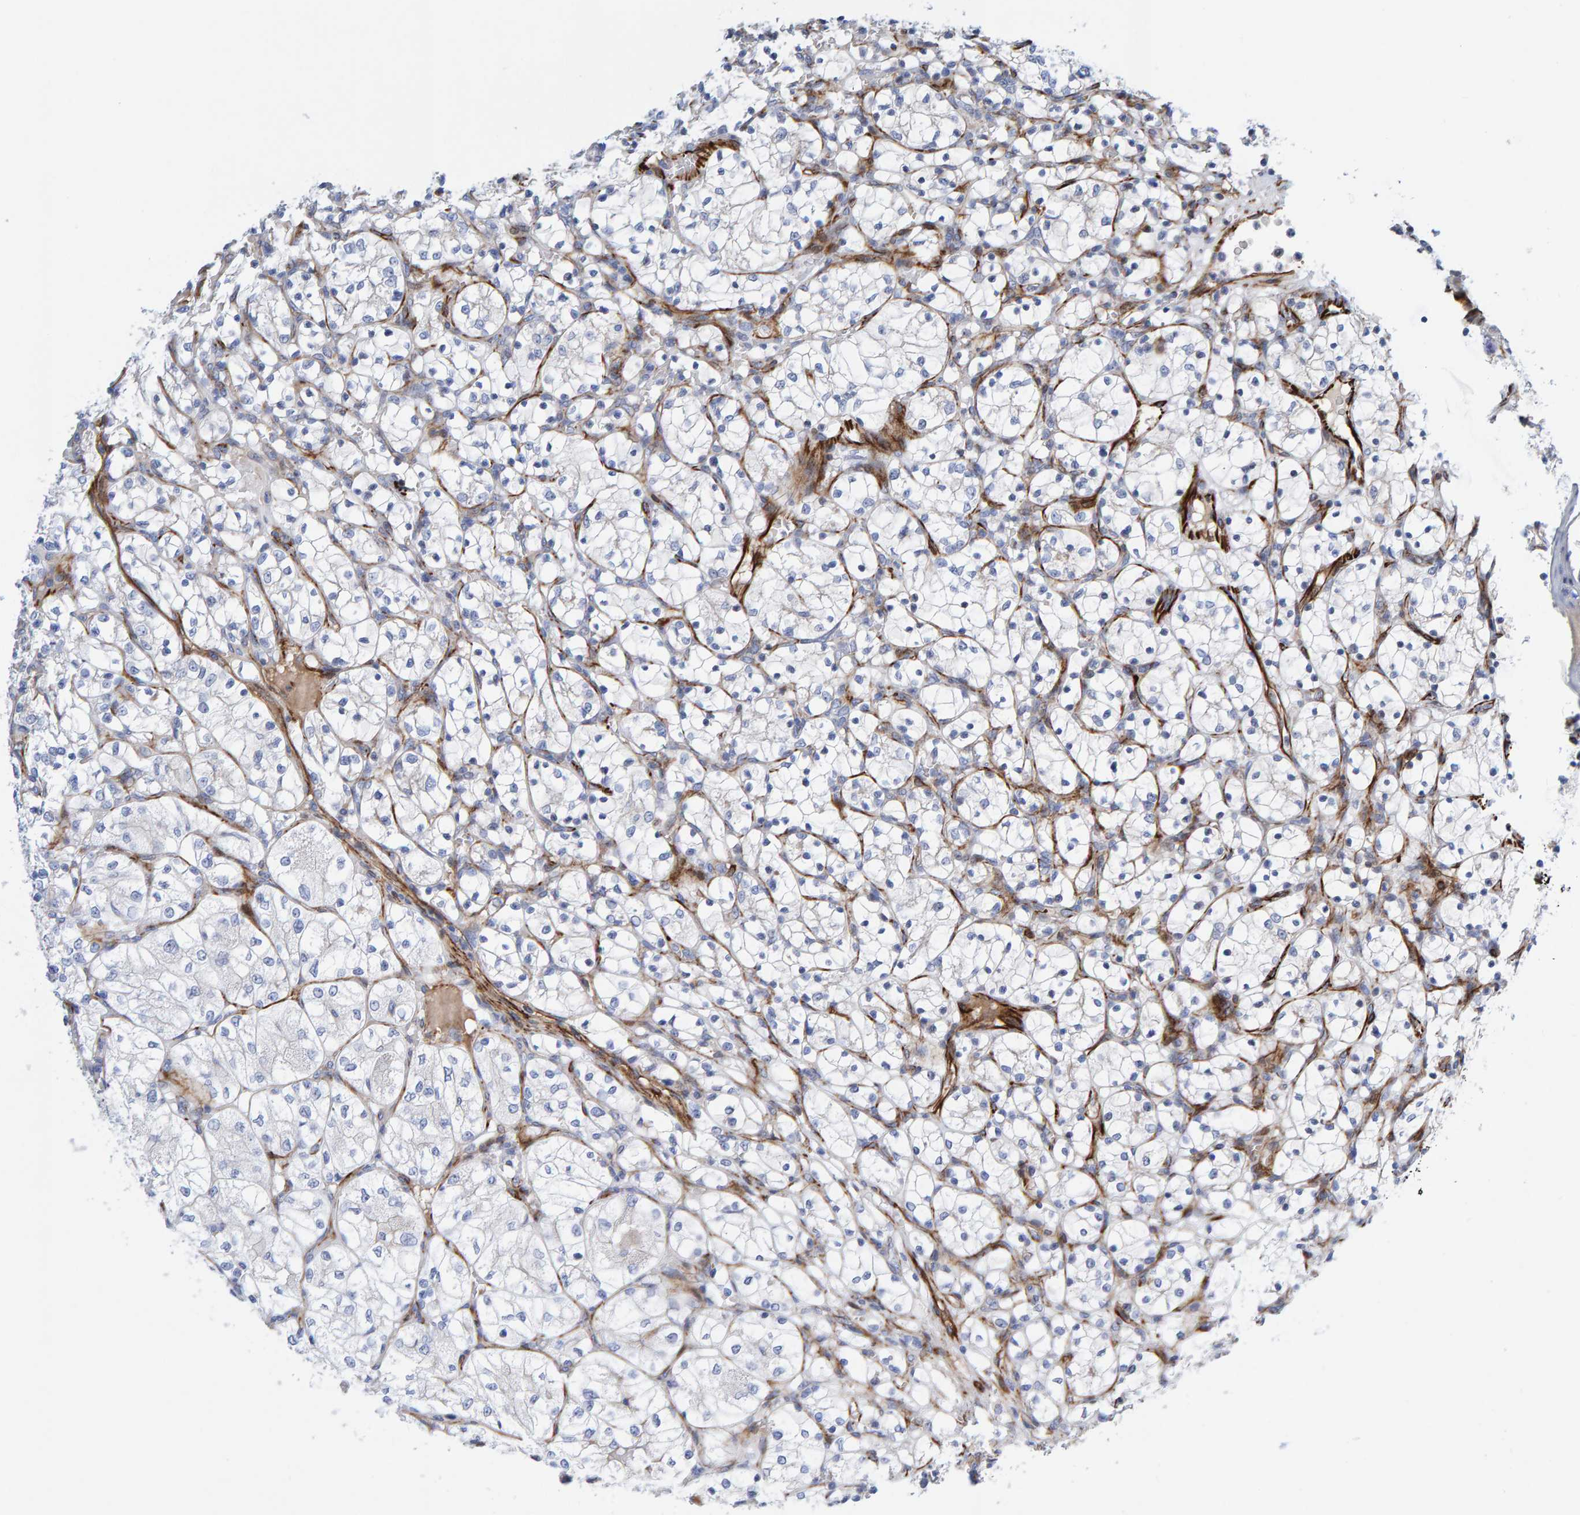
{"staining": {"intensity": "negative", "quantity": "none", "location": "none"}, "tissue": "renal cancer", "cell_type": "Tumor cells", "image_type": "cancer", "snomed": [{"axis": "morphology", "description": "Adenocarcinoma, NOS"}, {"axis": "topography", "description": "Kidney"}], "caption": "There is no significant staining in tumor cells of renal adenocarcinoma.", "gene": "POLG2", "patient": {"sex": "female", "age": 69}}